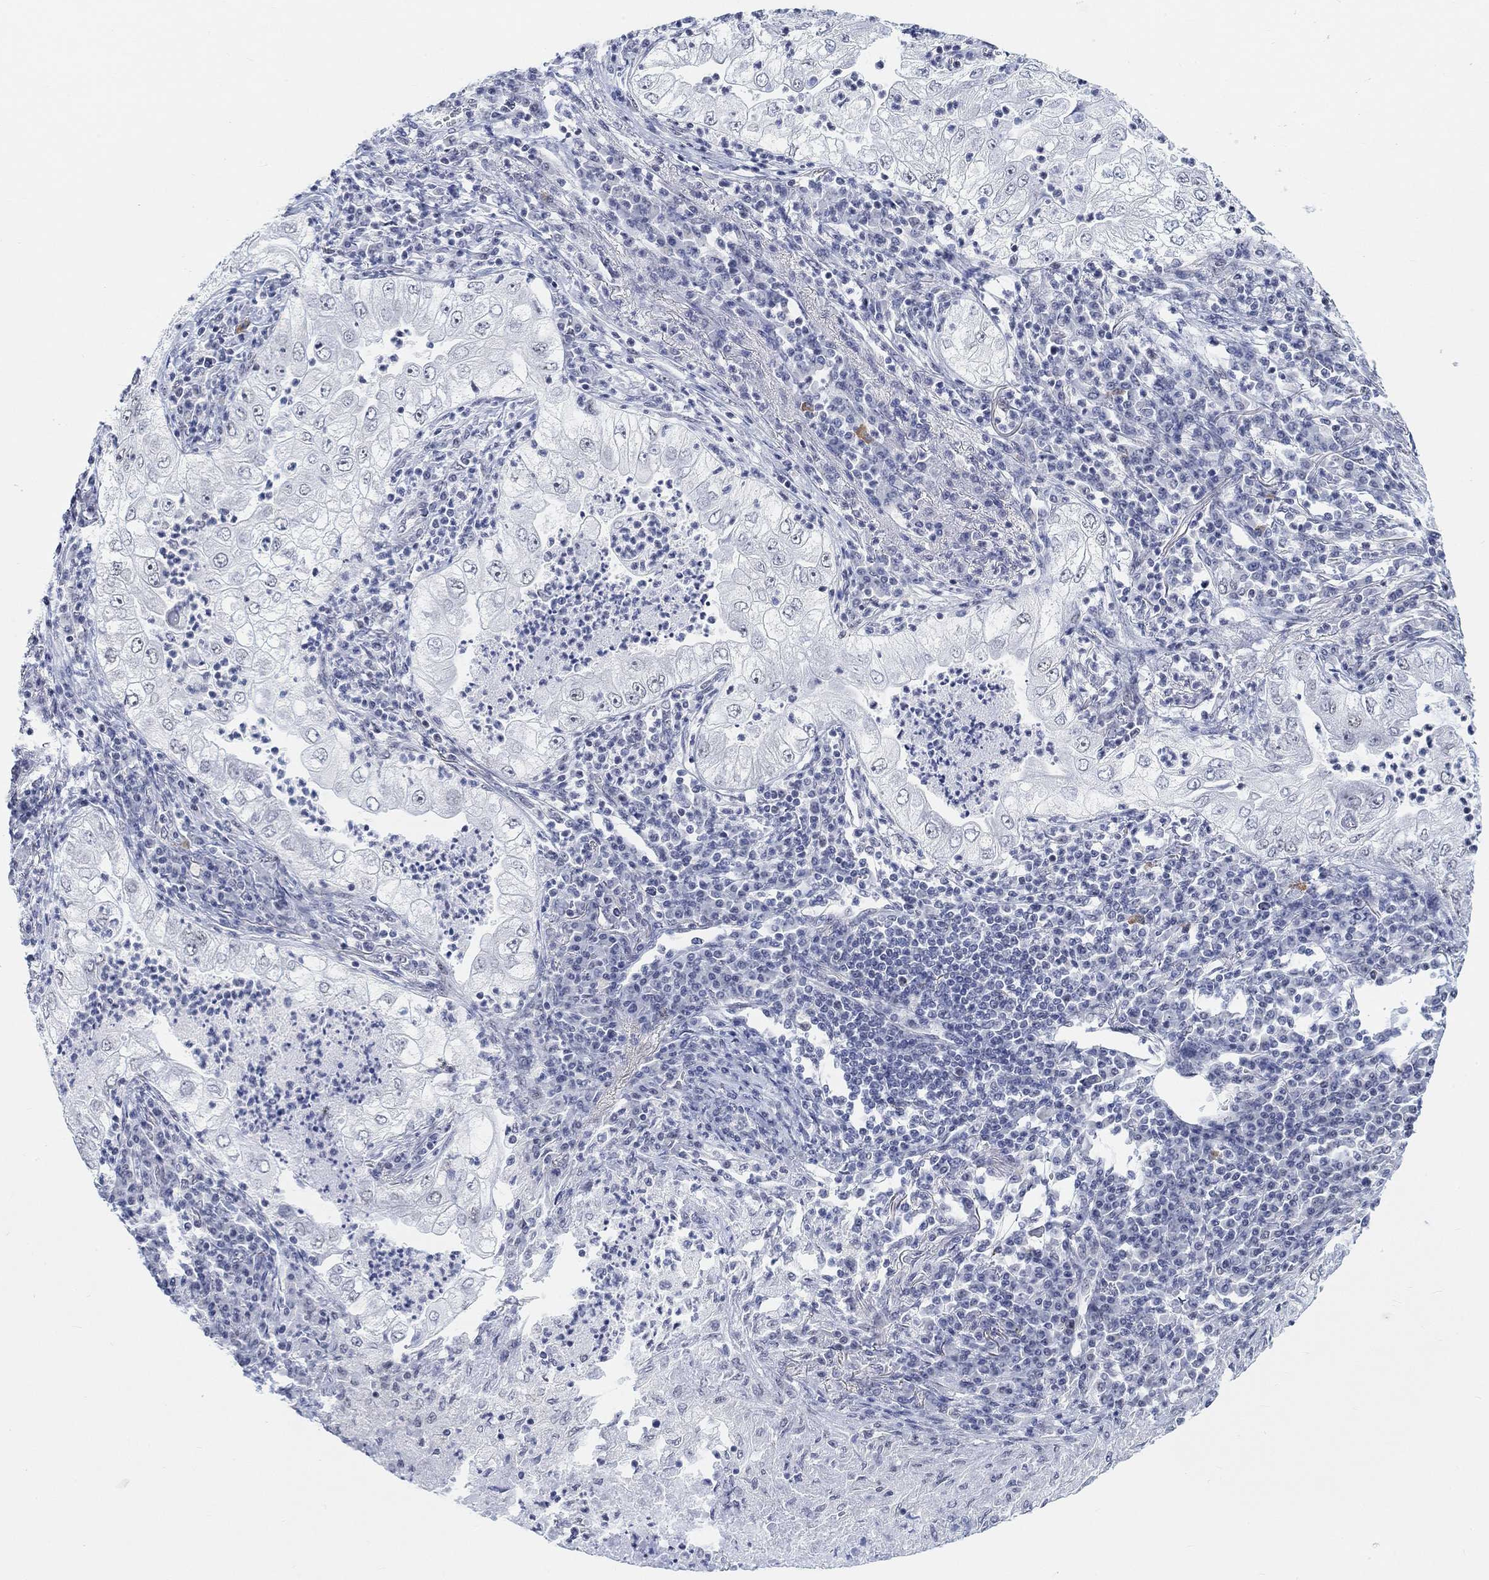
{"staining": {"intensity": "negative", "quantity": "none", "location": "none"}, "tissue": "lung cancer", "cell_type": "Tumor cells", "image_type": "cancer", "snomed": [{"axis": "morphology", "description": "Adenocarcinoma, NOS"}, {"axis": "topography", "description": "Lung"}], "caption": "IHC of human lung cancer (adenocarcinoma) exhibits no staining in tumor cells.", "gene": "PURG", "patient": {"sex": "female", "age": 73}}